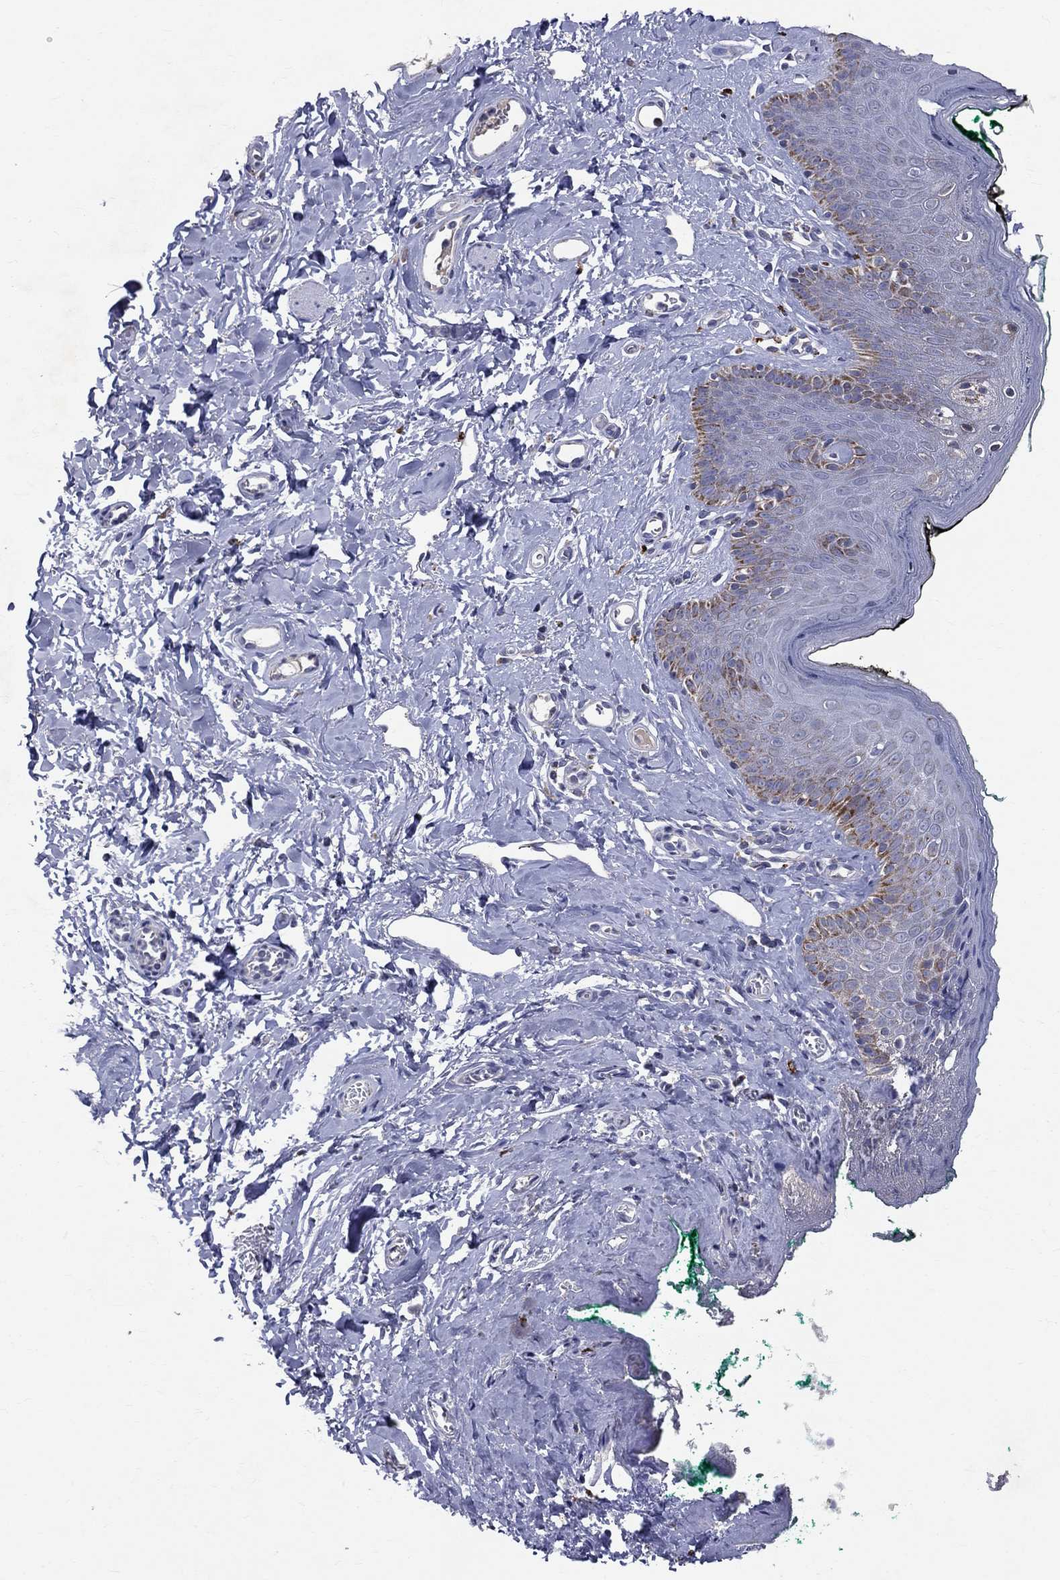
{"staining": {"intensity": "negative", "quantity": "none", "location": "none"}, "tissue": "skin", "cell_type": "Epidermal cells", "image_type": "normal", "snomed": [{"axis": "morphology", "description": "Normal tissue, NOS"}, {"axis": "topography", "description": "Vulva"}], "caption": "IHC of unremarkable human skin exhibits no staining in epidermal cells. (Immunohistochemistry (ihc), brightfield microscopy, high magnification).", "gene": "SLC4A10", "patient": {"sex": "female", "age": 66}}